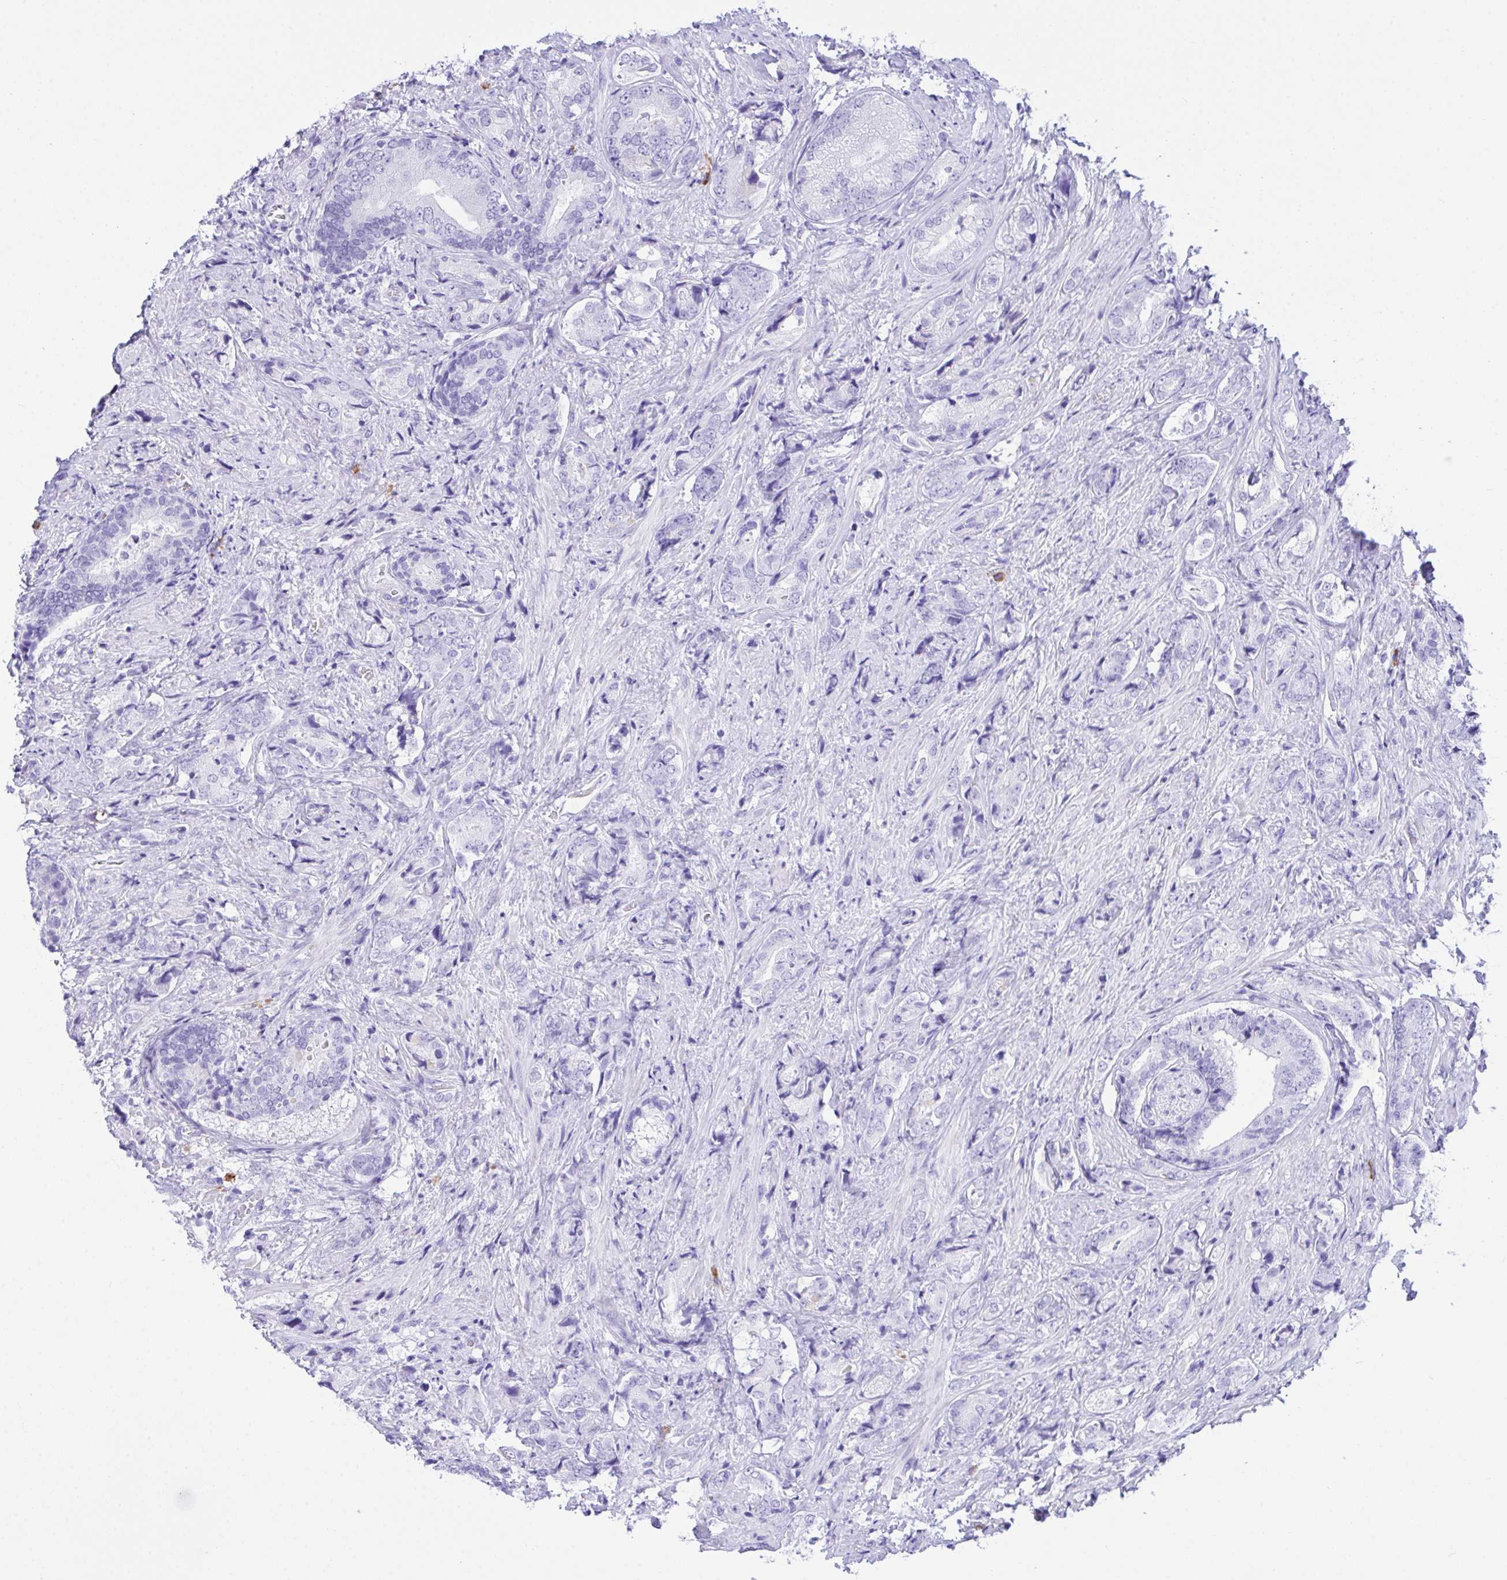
{"staining": {"intensity": "negative", "quantity": "none", "location": "none"}, "tissue": "prostate cancer", "cell_type": "Tumor cells", "image_type": "cancer", "snomed": [{"axis": "morphology", "description": "Adenocarcinoma, High grade"}, {"axis": "topography", "description": "Prostate"}], "caption": "Tumor cells show no significant protein staining in high-grade adenocarcinoma (prostate).", "gene": "BEST4", "patient": {"sex": "male", "age": 62}}